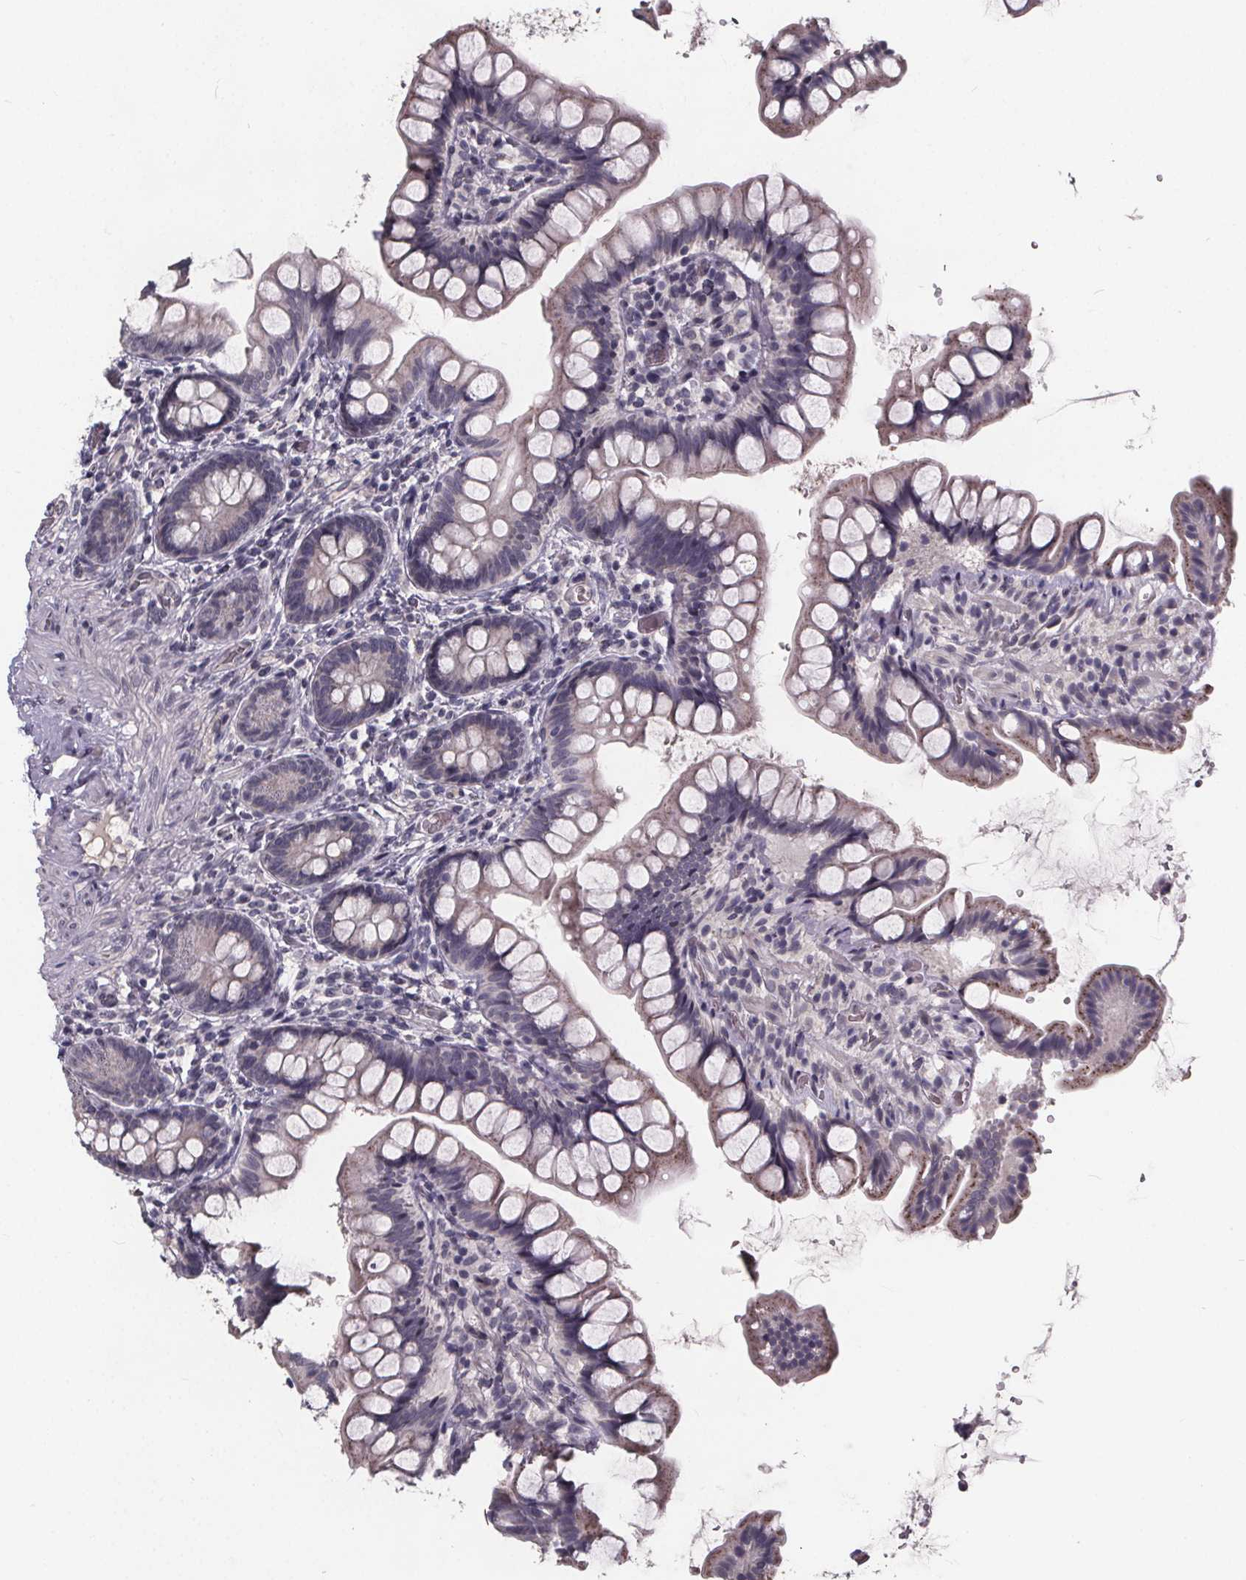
{"staining": {"intensity": "weak", "quantity": "<25%", "location": "cytoplasmic/membranous"}, "tissue": "small intestine", "cell_type": "Glandular cells", "image_type": "normal", "snomed": [{"axis": "morphology", "description": "Normal tissue, NOS"}, {"axis": "topography", "description": "Small intestine"}], "caption": "This is an IHC photomicrograph of benign small intestine. There is no expression in glandular cells.", "gene": "FAM181B", "patient": {"sex": "male", "age": 70}}